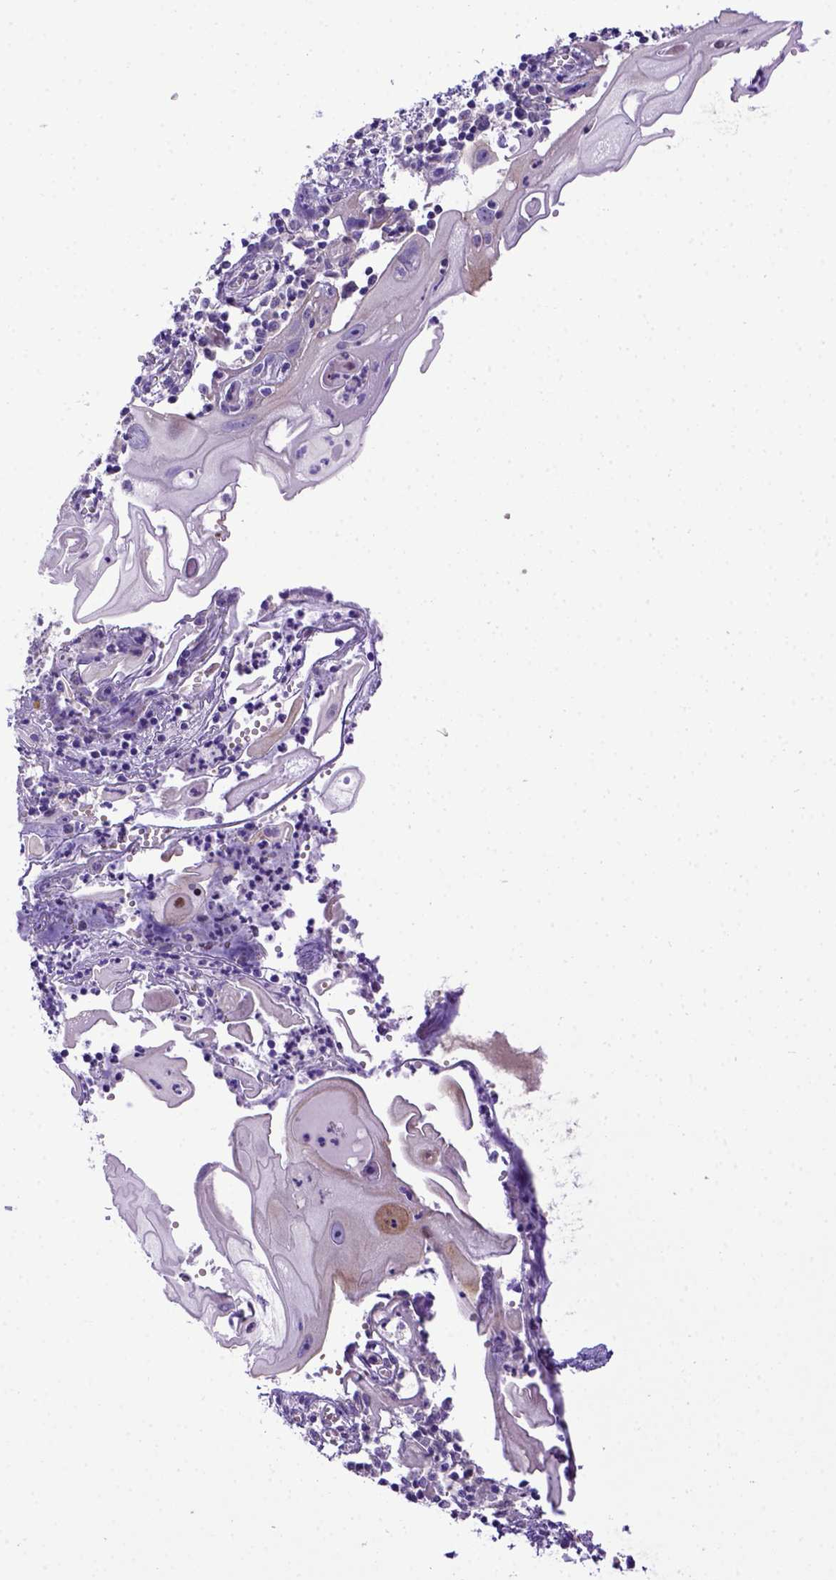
{"staining": {"intensity": "negative", "quantity": "none", "location": "none"}, "tissue": "cervical cancer", "cell_type": "Tumor cells", "image_type": "cancer", "snomed": [{"axis": "morphology", "description": "Squamous cell carcinoma, NOS"}, {"axis": "topography", "description": "Cervix"}], "caption": "Immunohistochemistry of cervical cancer (squamous cell carcinoma) demonstrates no expression in tumor cells.", "gene": "ADAM12", "patient": {"sex": "female", "age": 30}}